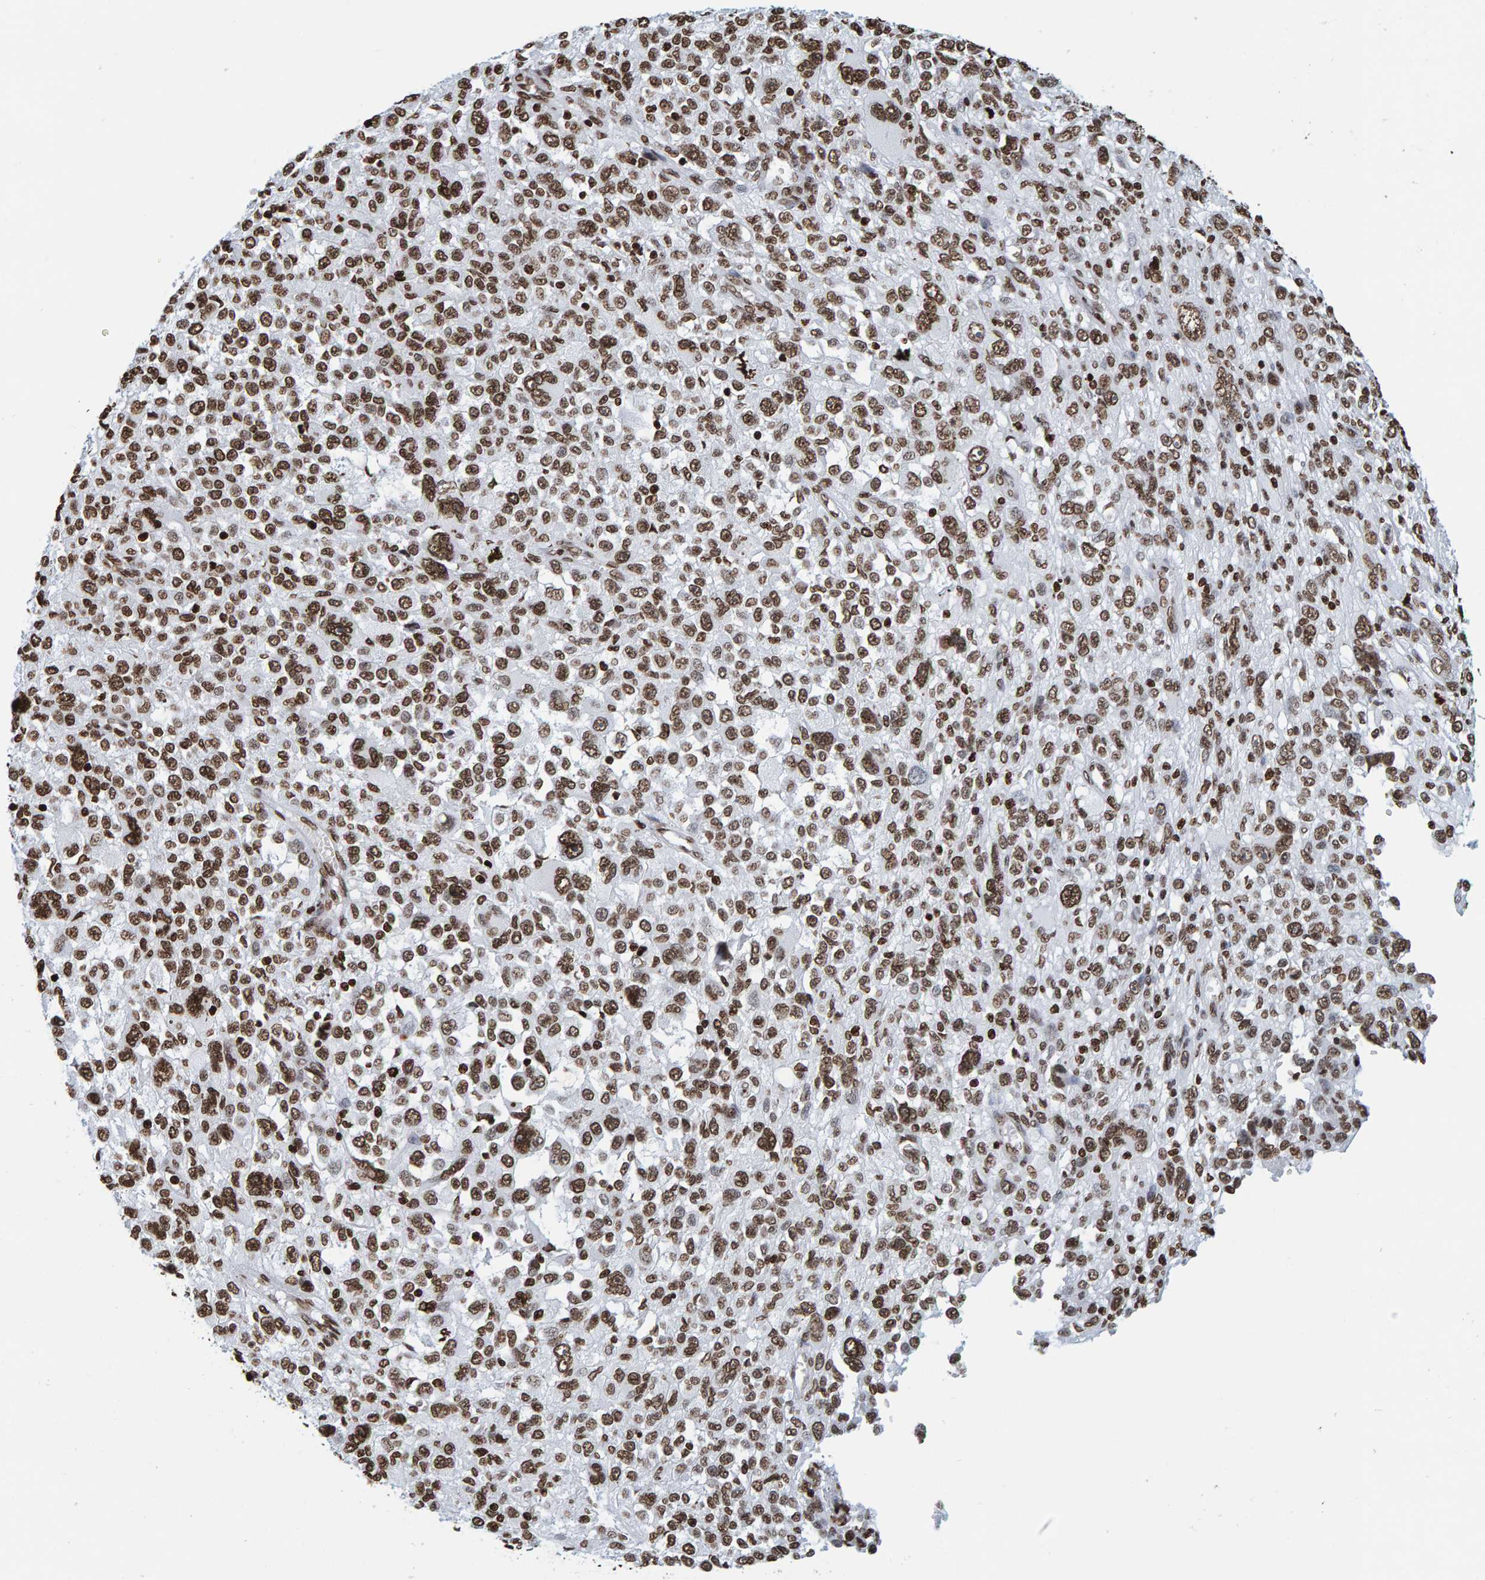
{"staining": {"intensity": "strong", "quantity": ">75%", "location": "cytoplasmic/membranous,nuclear"}, "tissue": "melanoma", "cell_type": "Tumor cells", "image_type": "cancer", "snomed": [{"axis": "morphology", "description": "Malignant melanoma, NOS"}, {"axis": "topography", "description": "Skin"}], "caption": "Immunohistochemical staining of human malignant melanoma shows high levels of strong cytoplasmic/membranous and nuclear staining in approximately >75% of tumor cells.", "gene": "BRF2", "patient": {"sex": "female", "age": 55}}